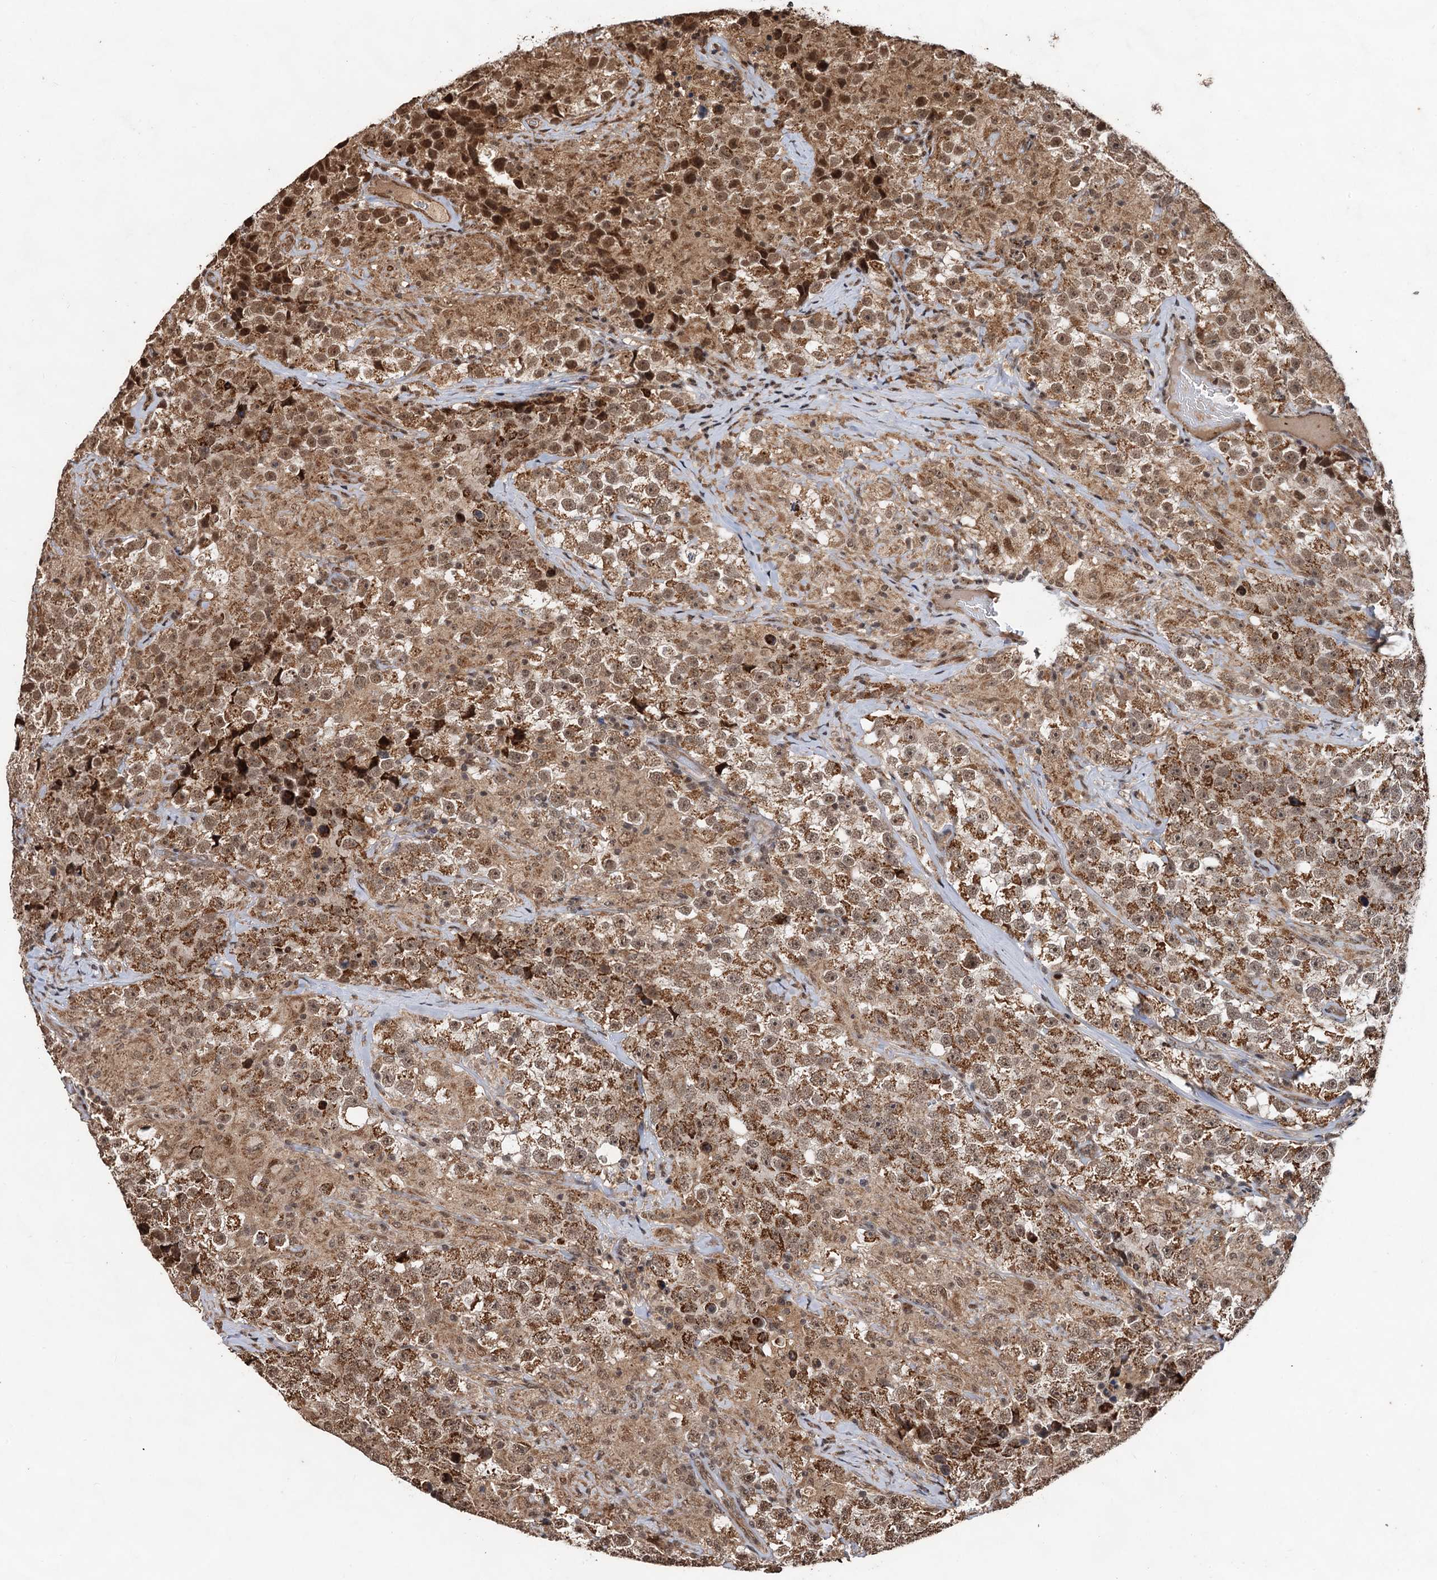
{"staining": {"intensity": "moderate", "quantity": ">75%", "location": "cytoplasmic/membranous,nuclear"}, "tissue": "testis cancer", "cell_type": "Tumor cells", "image_type": "cancer", "snomed": [{"axis": "morphology", "description": "Seminoma, NOS"}, {"axis": "topography", "description": "Testis"}], "caption": "An IHC micrograph of neoplastic tissue is shown. Protein staining in brown shows moderate cytoplasmic/membranous and nuclear positivity in testis seminoma within tumor cells.", "gene": "REP15", "patient": {"sex": "male", "age": 46}}